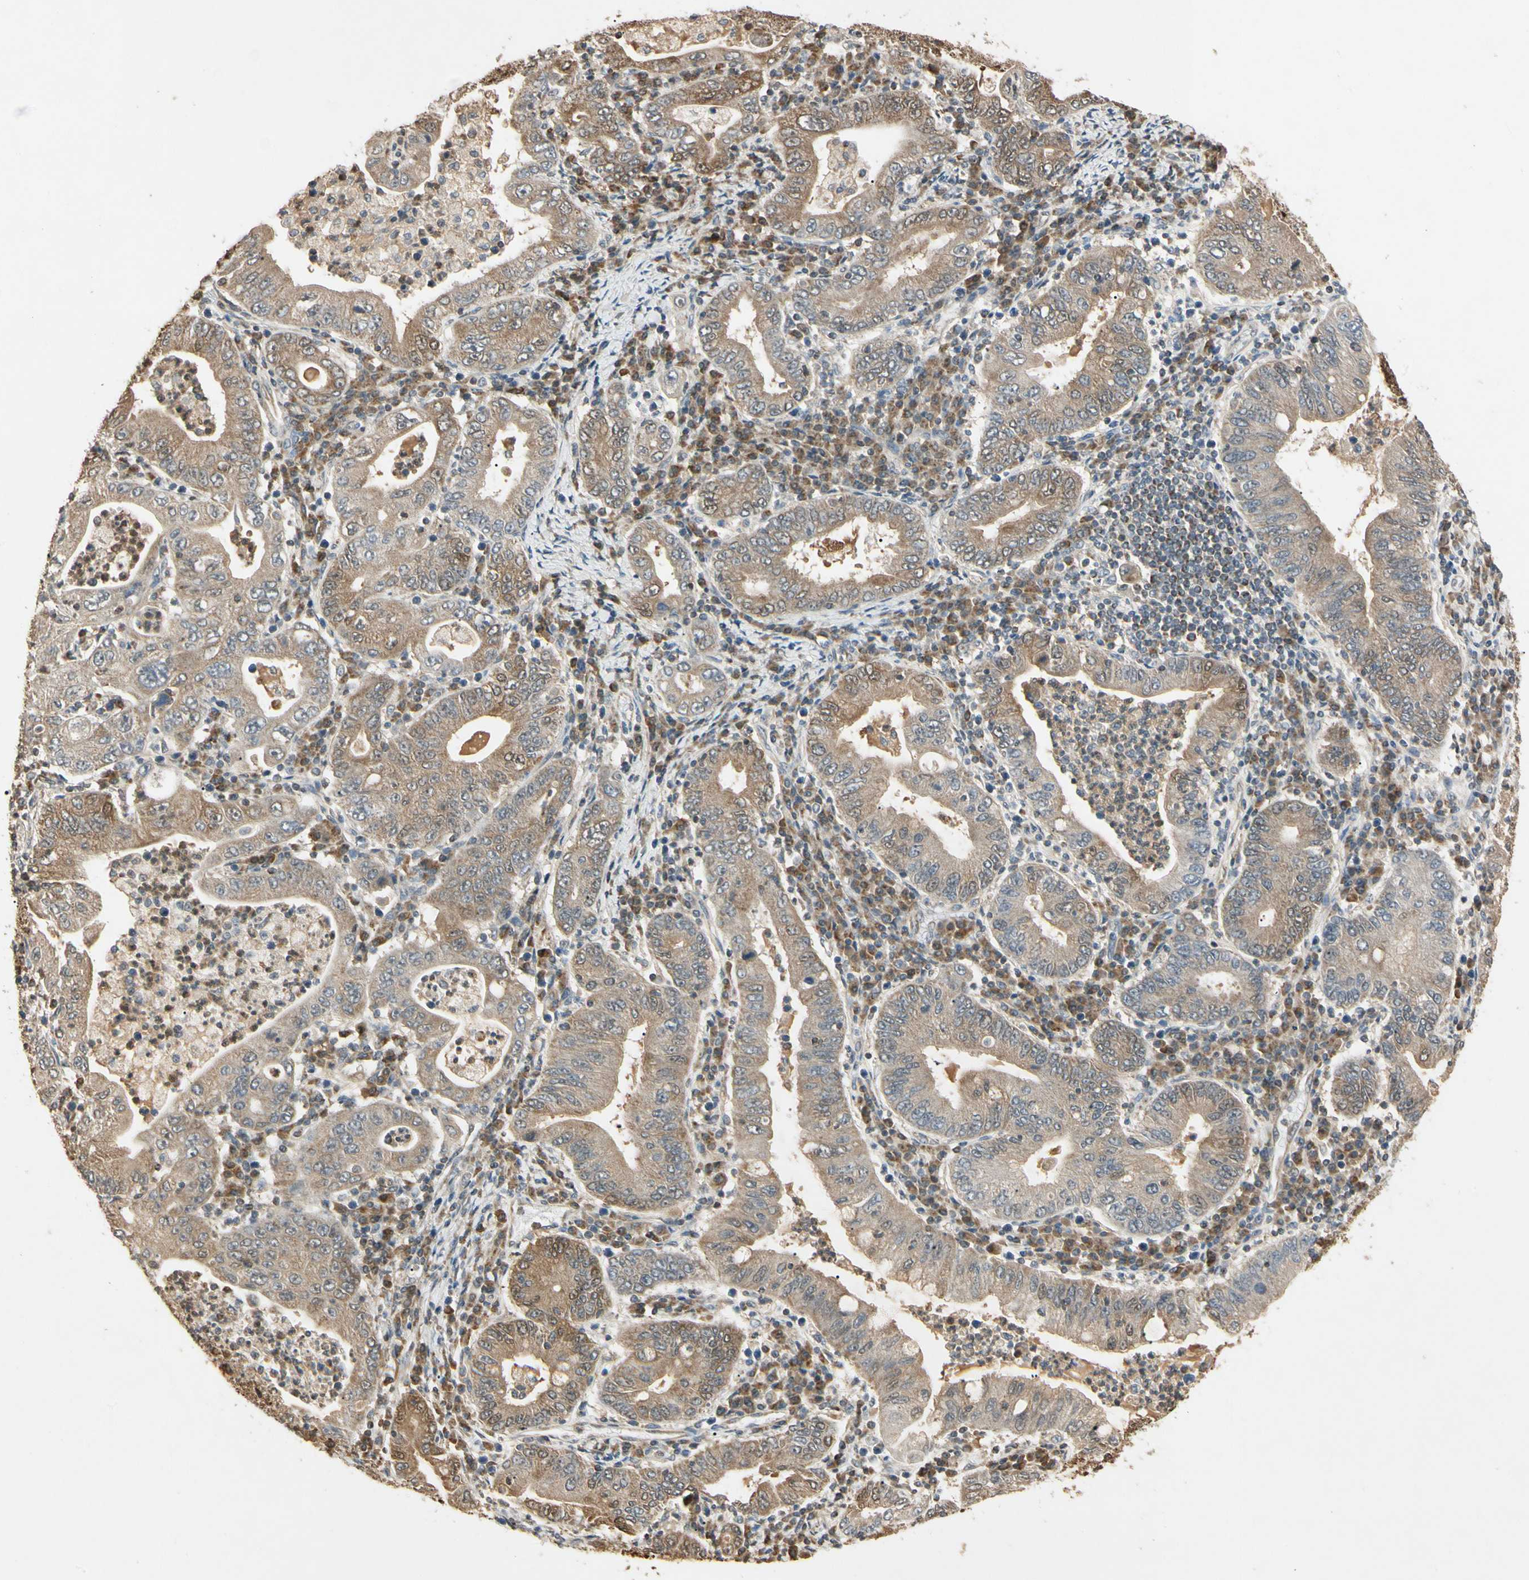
{"staining": {"intensity": "weak", "quantity": ">75%", "location": "cytoplasmic/membranous"}, "tissue": "stomach cancer", "cell_type": "Tumor cells", "image_type": "cancer", "snomed": [{"axis": "morphology", "description": "Normal tissue, NOS"}, {"axis": "morphology", "description": "Adenocarcinoma, NOS"}, {"axis": "topography", "description": "Esophagus"}, {"axis": "topography", "description": "Stomach, upper"}, {"axis": "topography", "description": "Peripheral nerve tissue"}], "caption": "This image demonstrates IHC staining of stomach cancer, with low weak cytoplasmic/membranous expression in approximately >75% of tumor cells.", "gene": "PRDX5", "patient": {"sex": "male", "age": 62}}